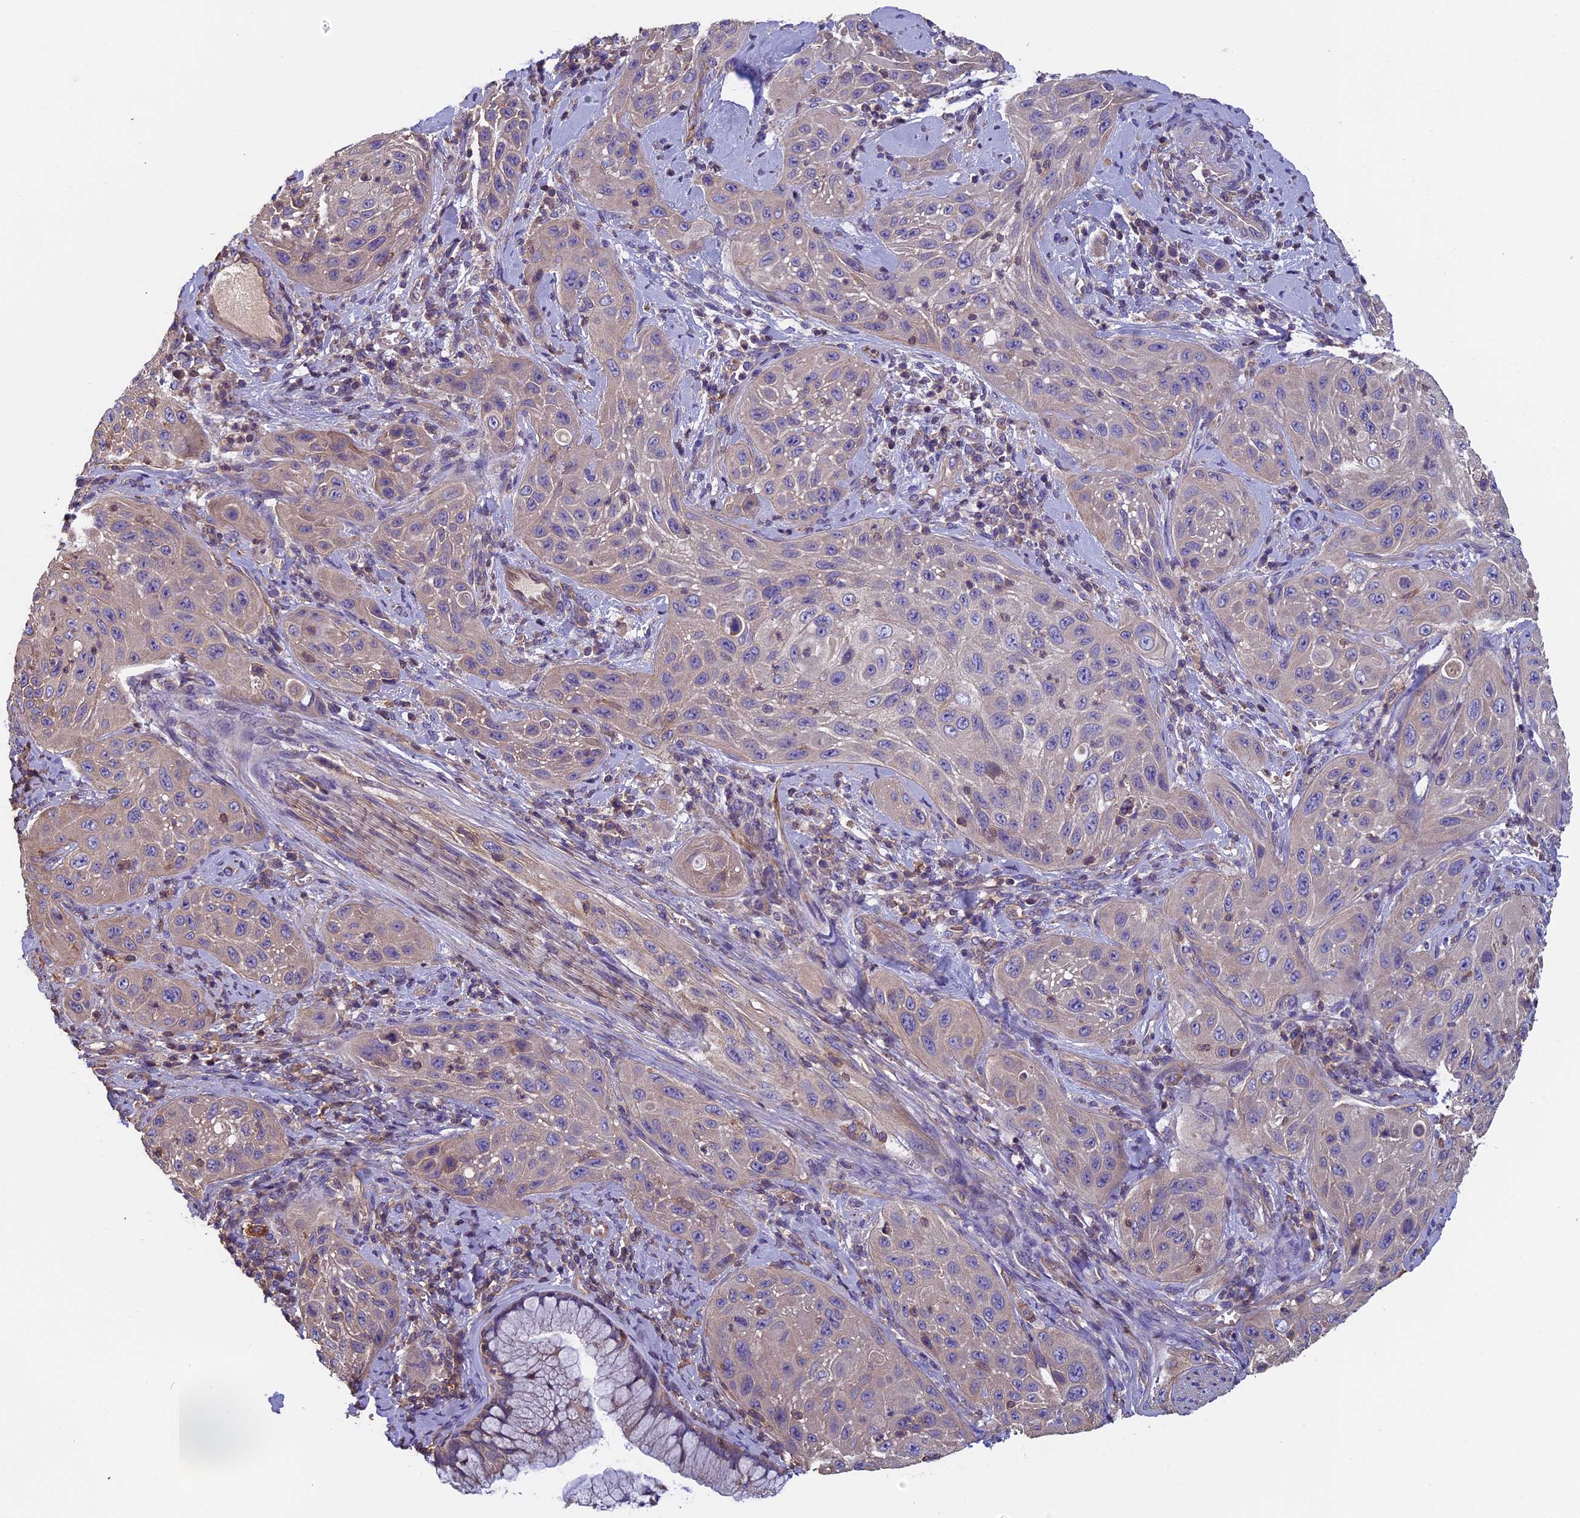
{"staining": {"intensity": "weak", "quantity": "25%-75%", "location": "cytoplasmic/membranous"}, "tissue": "cervical cancer", "cell_type": "Tumor cells", "image_type": "cancer", "snomed": [{"axis": "morphology", "description": "Squamous cell carcinoma, NOS"}, {"axis": "topography", "description": "Cervix"}], "caption": "Human squamous cell carcinoma (cervical) stained with a brown dye reveals weak cytoplasmic/membranous positive expression in about 25%-75% of tumor cells.", "gene": "CCDC153", "patient": {"sex": "female", "age": 42}}